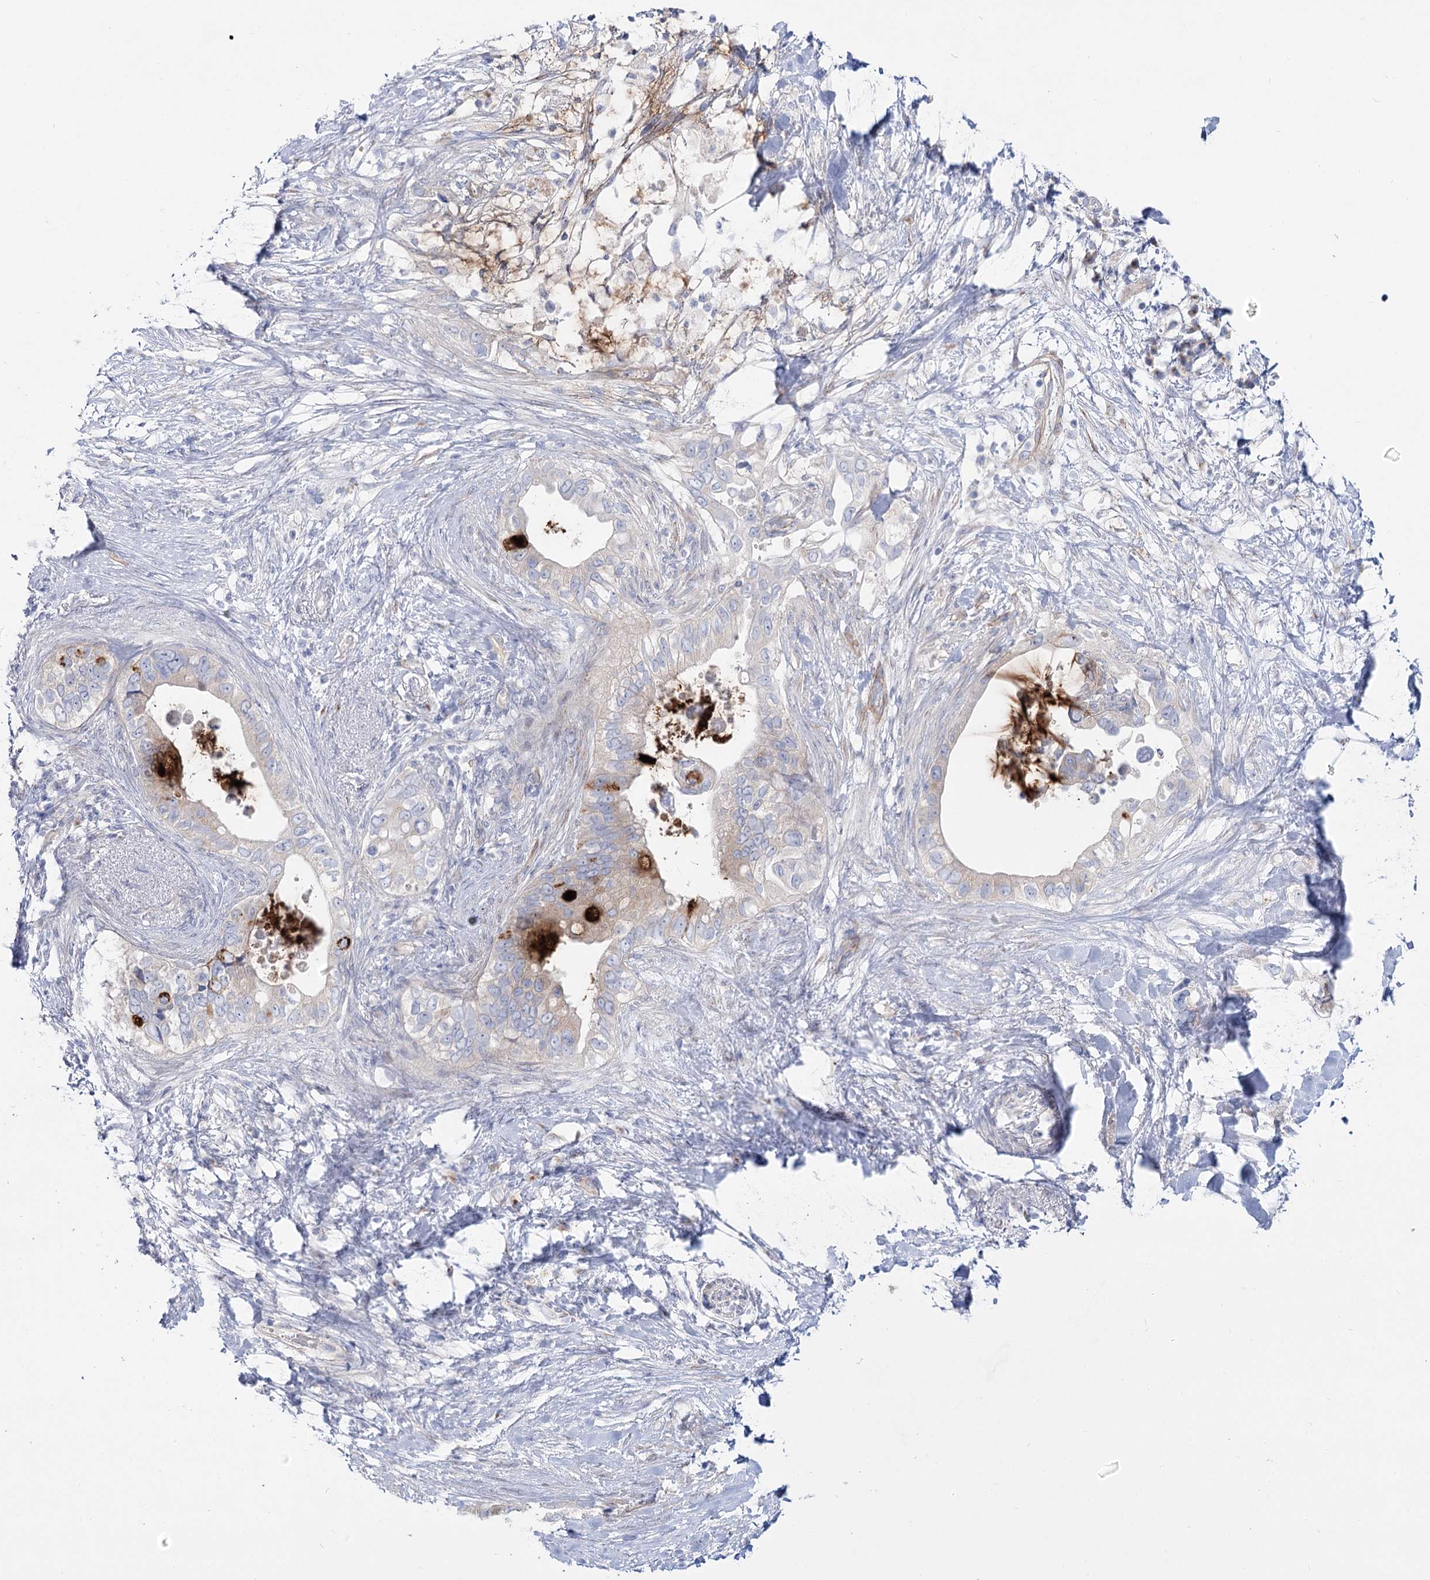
{"staining": {"intensity": "negative", "quantity": "none", "location": "none"}, "tissue": "pancreatic cancer", "cell_type": "Tumor cells", "image_type": "cancer", "snomed": [{"axis": "morphology", "description": "Adenocarcinoma, NOS"}, {"axis": "topography", "description": "Pancreas"}], "caption": "DAB immunohistochemical staining of human pancreatic cancer (adenocarcinoma) reveals no significant positivity in tumor cells.", "gene": "SUOX", "patient": {"sex": "female", "age": 56}}